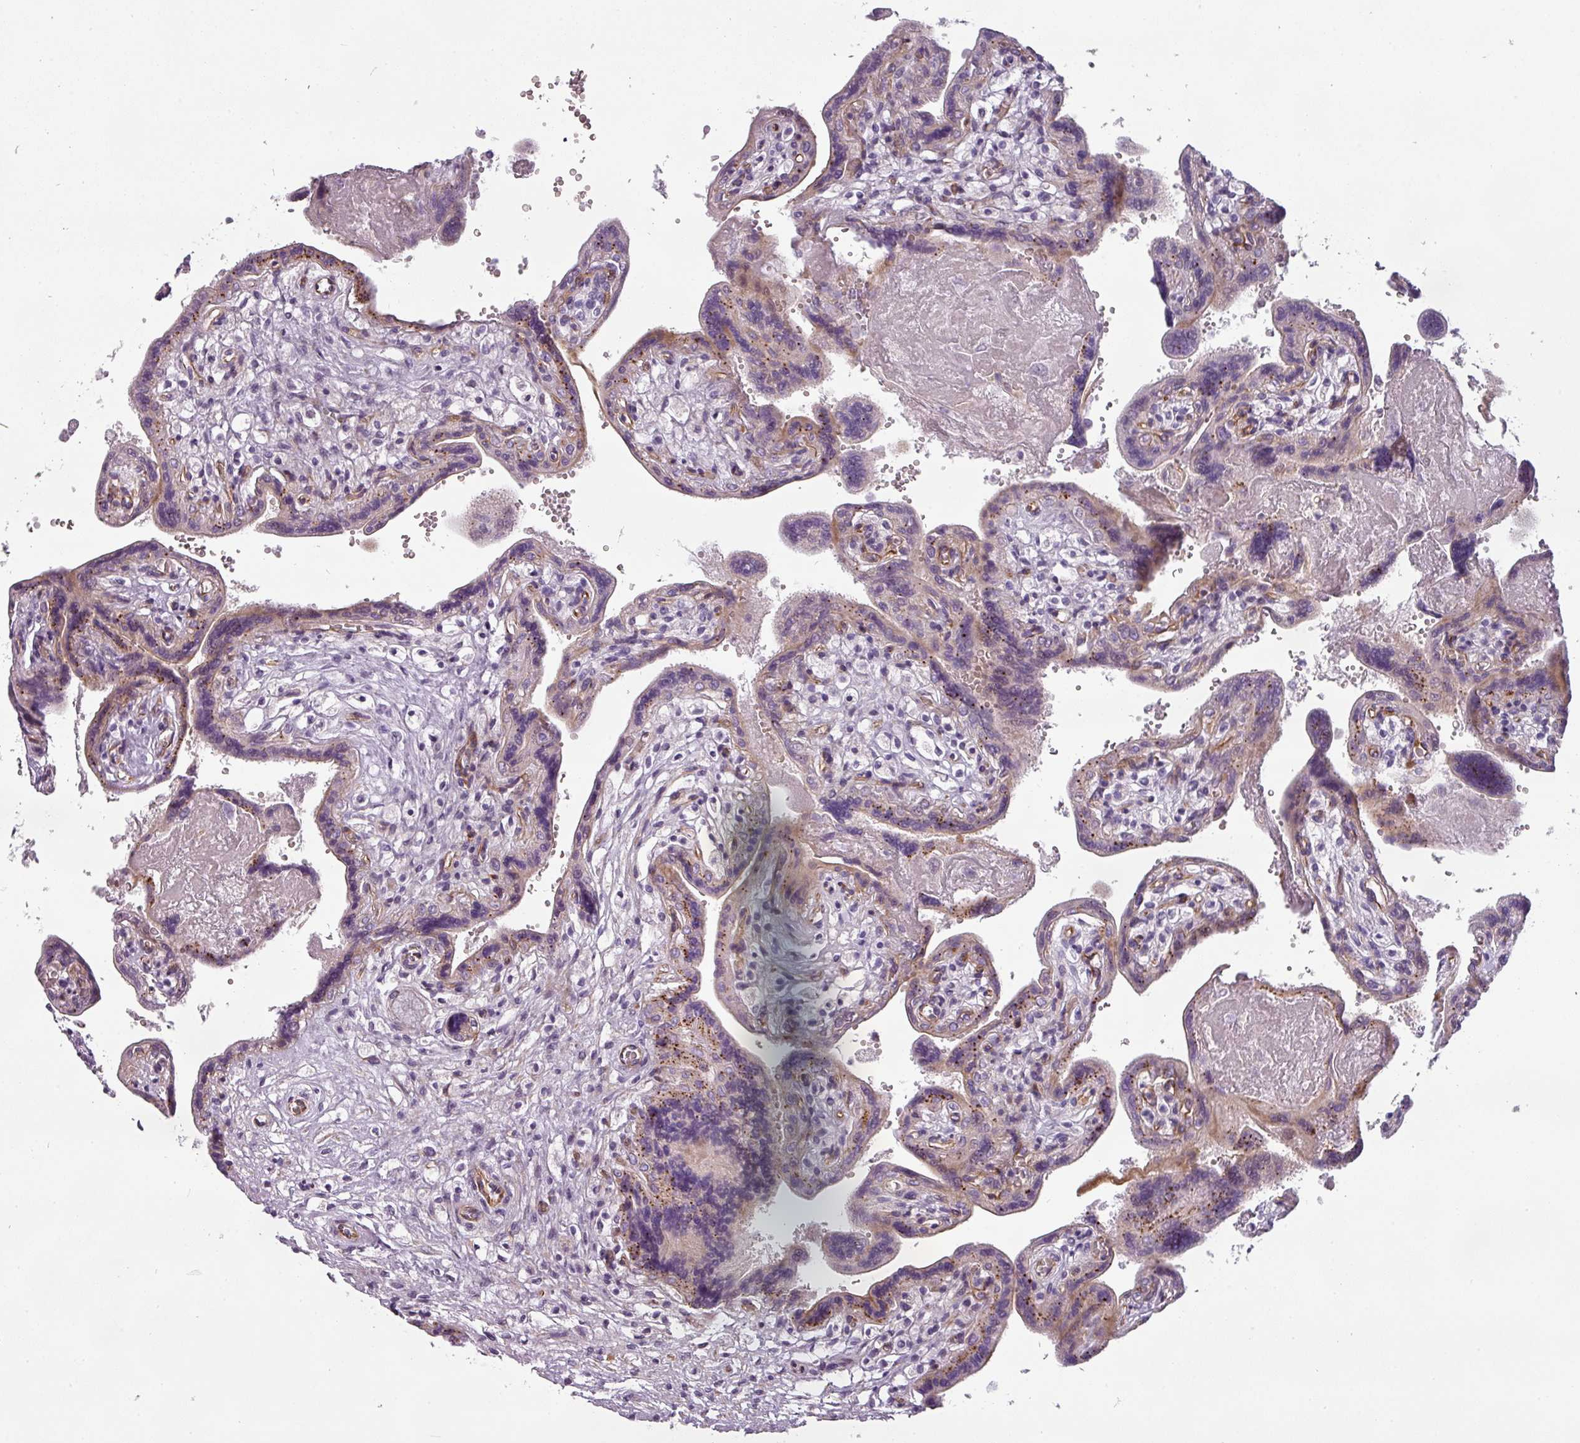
{"staining": {"intensity": "moderate", "quantity": "<25%", "location": "cytoplasmic/membranous"}, "tissue": "placenta", "cell_type": "Trophoblastic cells", "image_type": "normal", "snomed": [{"axis": "morphology", "description": "Normal tissue, NOS"}, {"axis": "topography", "description": "Placenta"}], "caption": "This photomicrograph displays normal placenta stained with immunohistochemistry to label a protein in brown. The cytoplasmic/membranous of trophoblastic cells show moderate positivity for the protein. Nuclei are counter-stained blue.", "gene": "CHRDL1", "patient": {"sex": "female", "age": 37}}